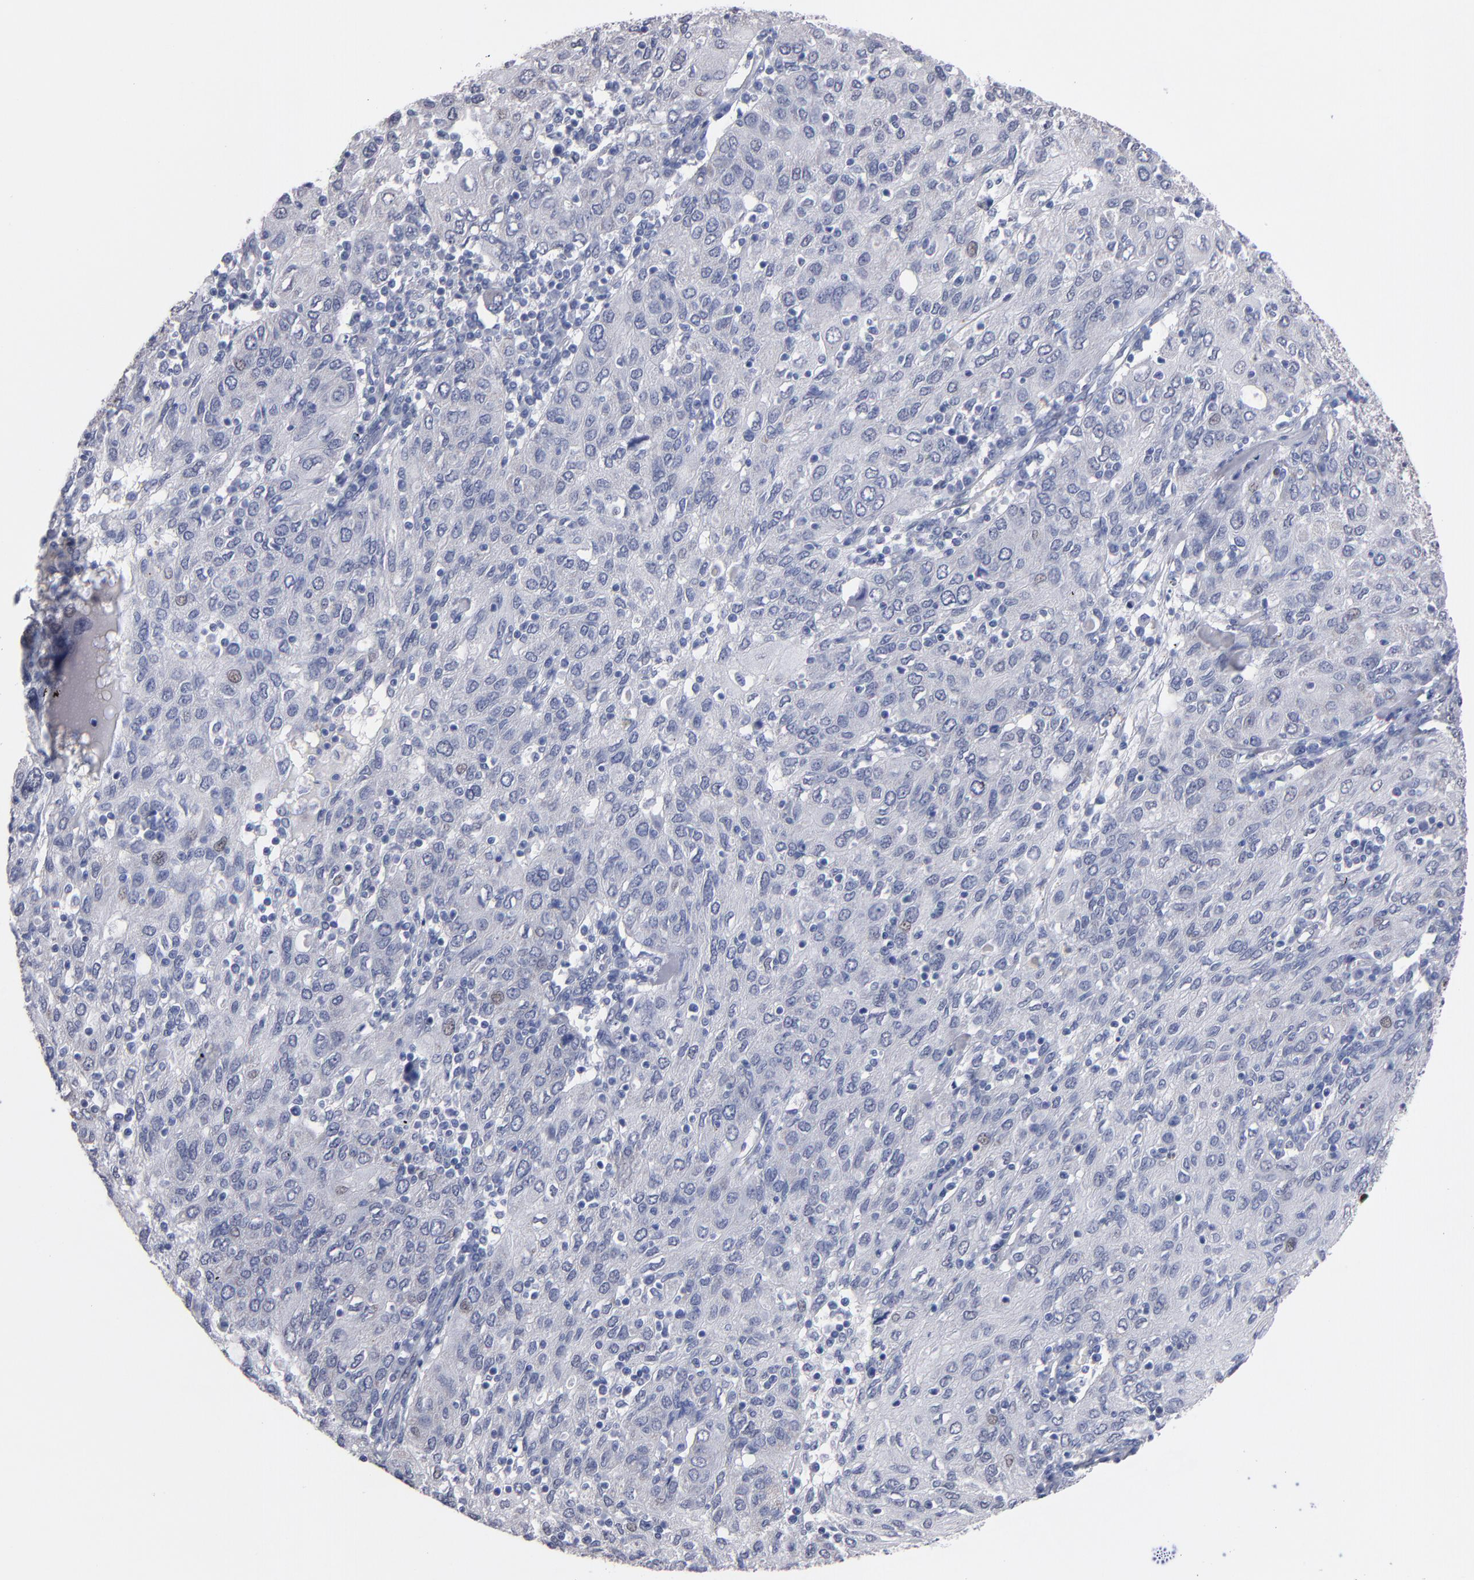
{"staining": {"intensity": "weak", "quantity": "<25%", "location": "nuclear"}, "tissue": "ovarian cancer", "cell_type": "Tumor cells", "image_type": "cancer", "snomed": [{"axis": "morphology", "description": "Carcinoma, endometroid"}, {"axis": "topography", "description": "Ovary"}], "caption": "Protein analysis of ovarian cancer (endometroid carcinoma) shows no significant expression in tumor cells. The staining is performed using DAB (3,3'-diaminobenzidine) brown chromogen with nuclei counter-stained in using hematoxylin.", "gene": "MN1", "patient": {"sex": "female", "age": 50}}